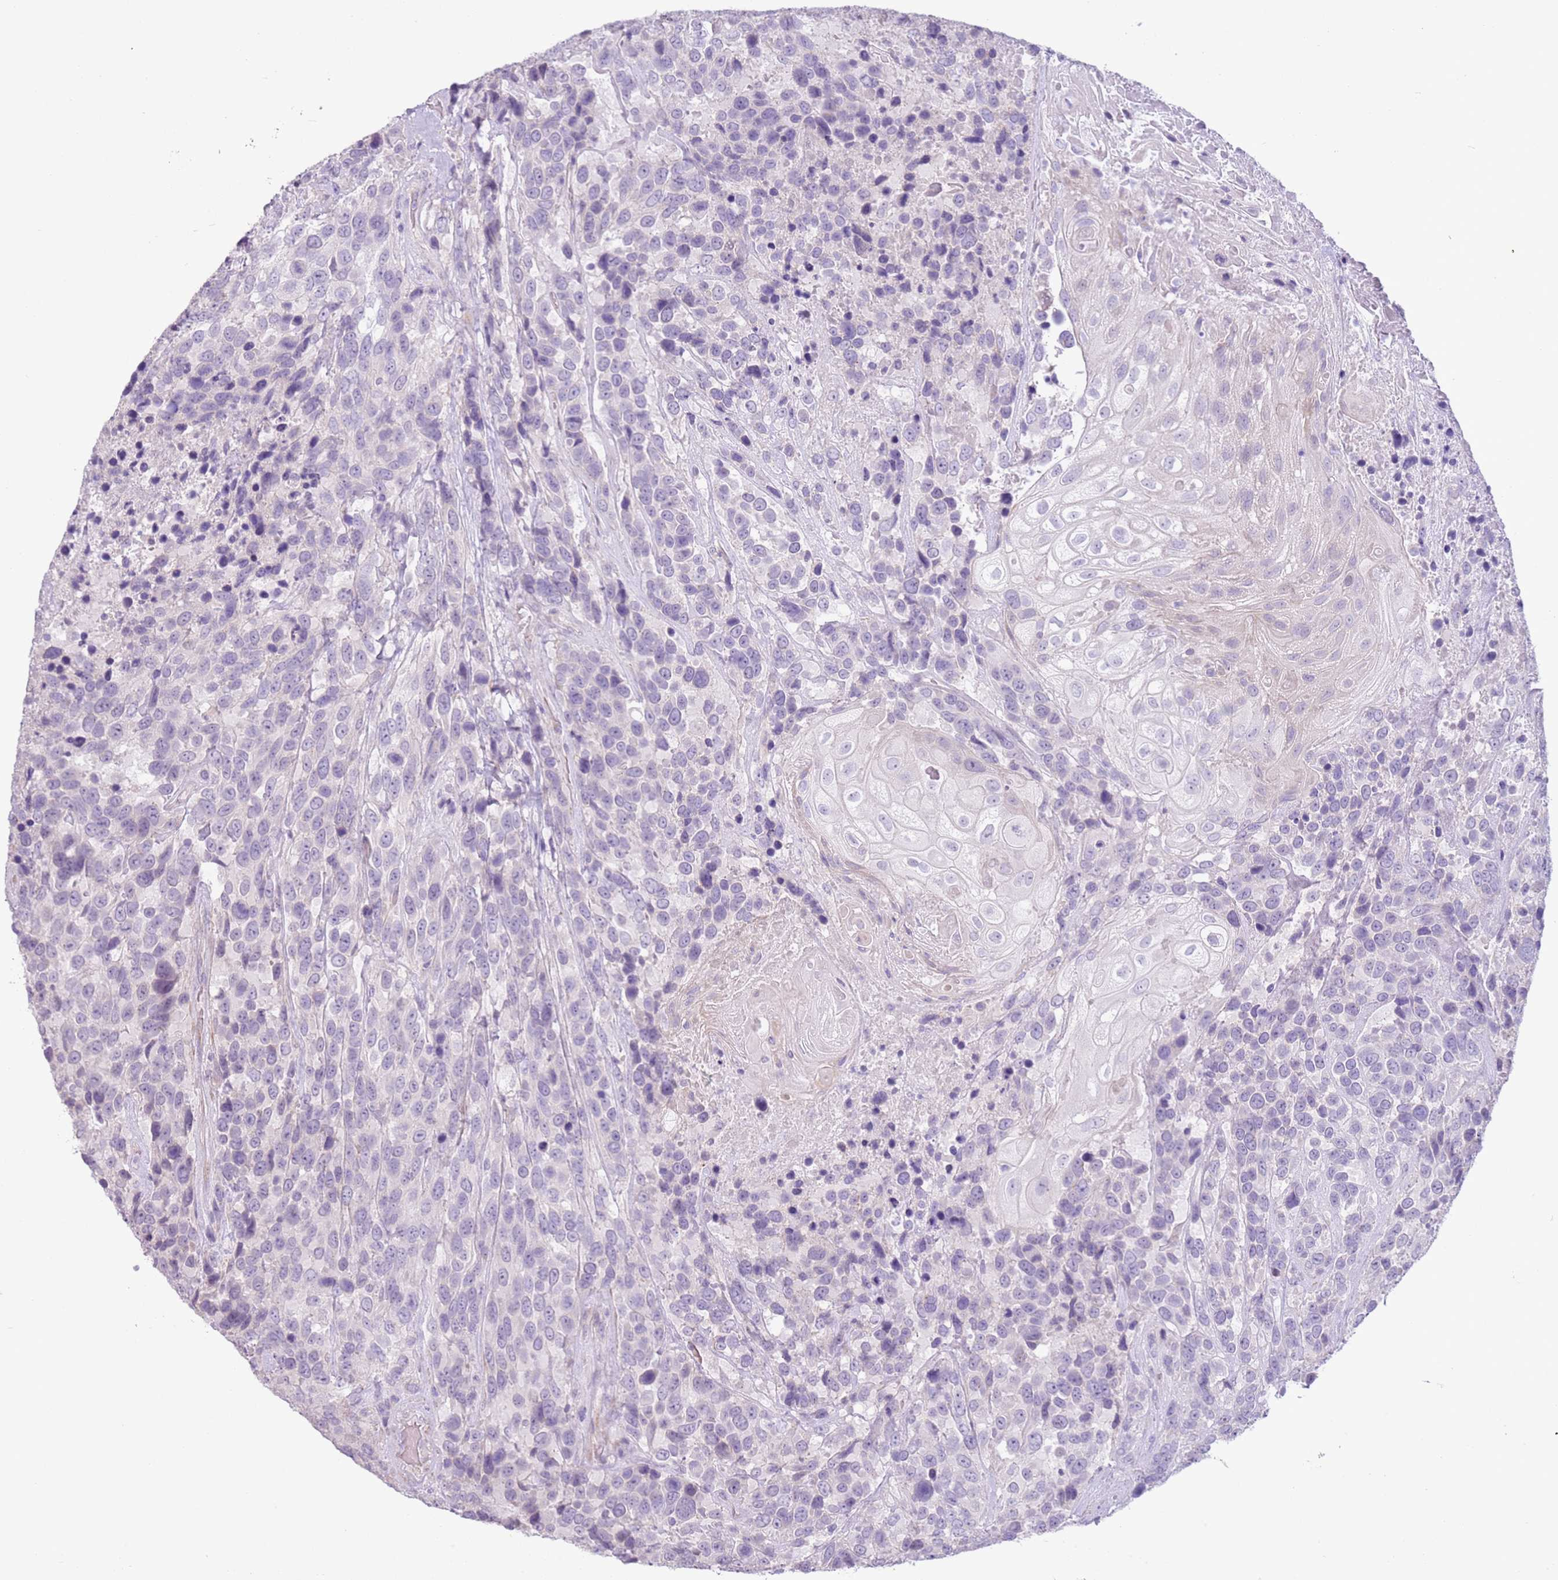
{"staining": {"intensity": "negative", "quantity": "none", "location": "none"}, "tissue": "urothelial cancer", "cell_type": "Tumor cells", "image_type": "cancer", "snomed": [{"axis": "morphology", "description": "Urothelial carcinoma, High grade"}, {"axis": "topography", "description": "Urinary bladder"}], "caption": "An IHC image of urothelial cancer is shown. There is no staining in tumor cells of urothelial cancer.", "gene": "ZNF239", "patient": {"sex": "female", "age": 70}}